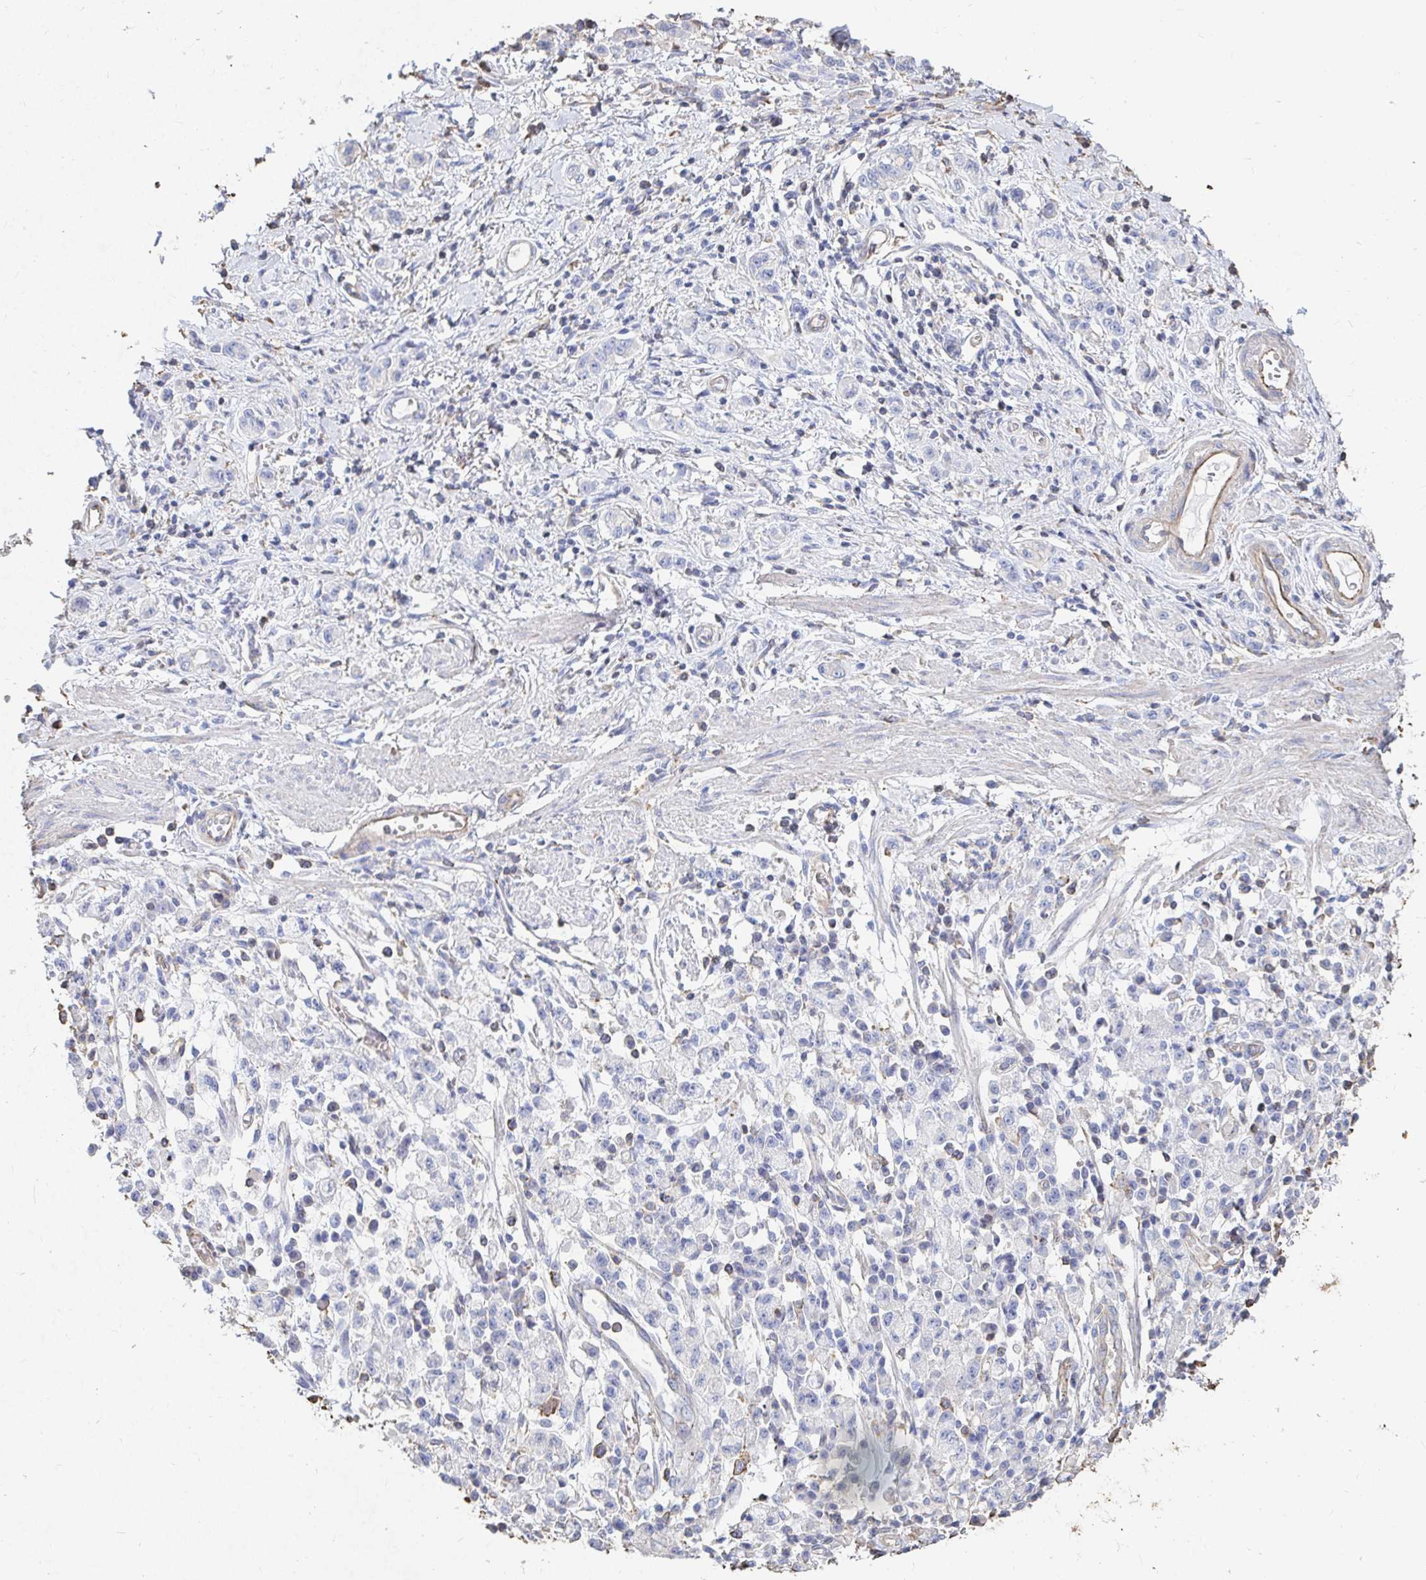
{"staining": {"intensity": "negative", "quantity": "none", "location": "none"}, "tissue": "stomach cancer", "cell_type": "Tumor cells", "image_type": "cancer", "snomed": [{"axis": "morphology", "description": "Adenocarcinoma, NOS"}, {"axis": "topography", "description": "Stomach"}], "caption": "This is an immunohistochemistry (IHC) micrograph of human stomach cancer. There is no staining in tumor cells.", "gene": "PTPN14", "patient": {"sex": "male", "age": 77}}